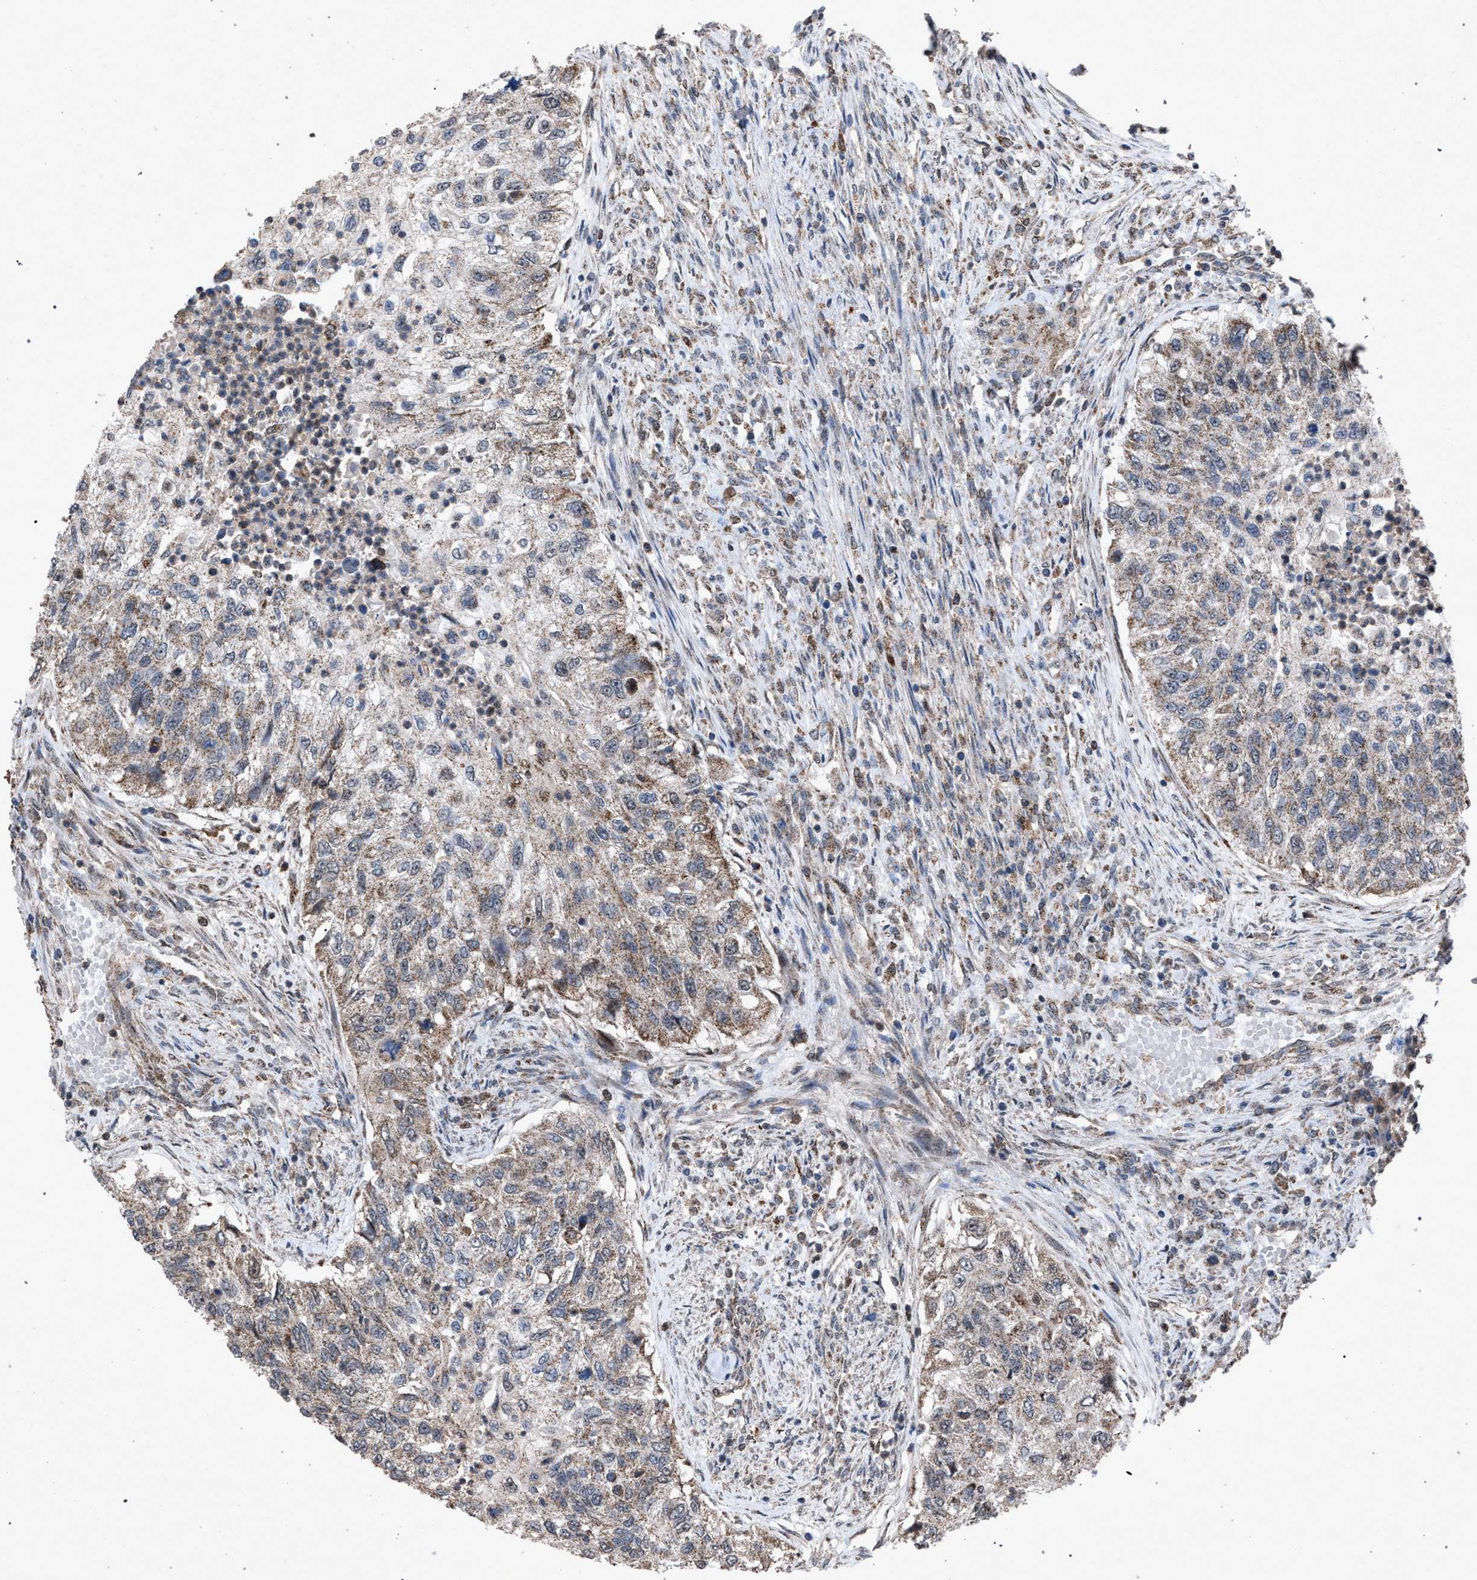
{"staining": {"intensity": "weak", "quantity": ">75%", "location": "cytoplasmic/membranous"}, "tissue": "urothelial cancer", "cell_type": "Tumor cells", "image_type": "cancer", "snomed": [{"axis": "morphology", "description": "Urothelial carcinoma, High grade"}, {"axis": "topography", "description": "Urinary bladder"}], "caption": "This is a photomicrograph of immunohistochemistry staining of high-grade urothelial carcinoma, which shows weak positivity in the cytoplasmic/membranous of tumor cells.", "gene": "HSD17B4", "patient": {"sex": "female", "age": 60}}